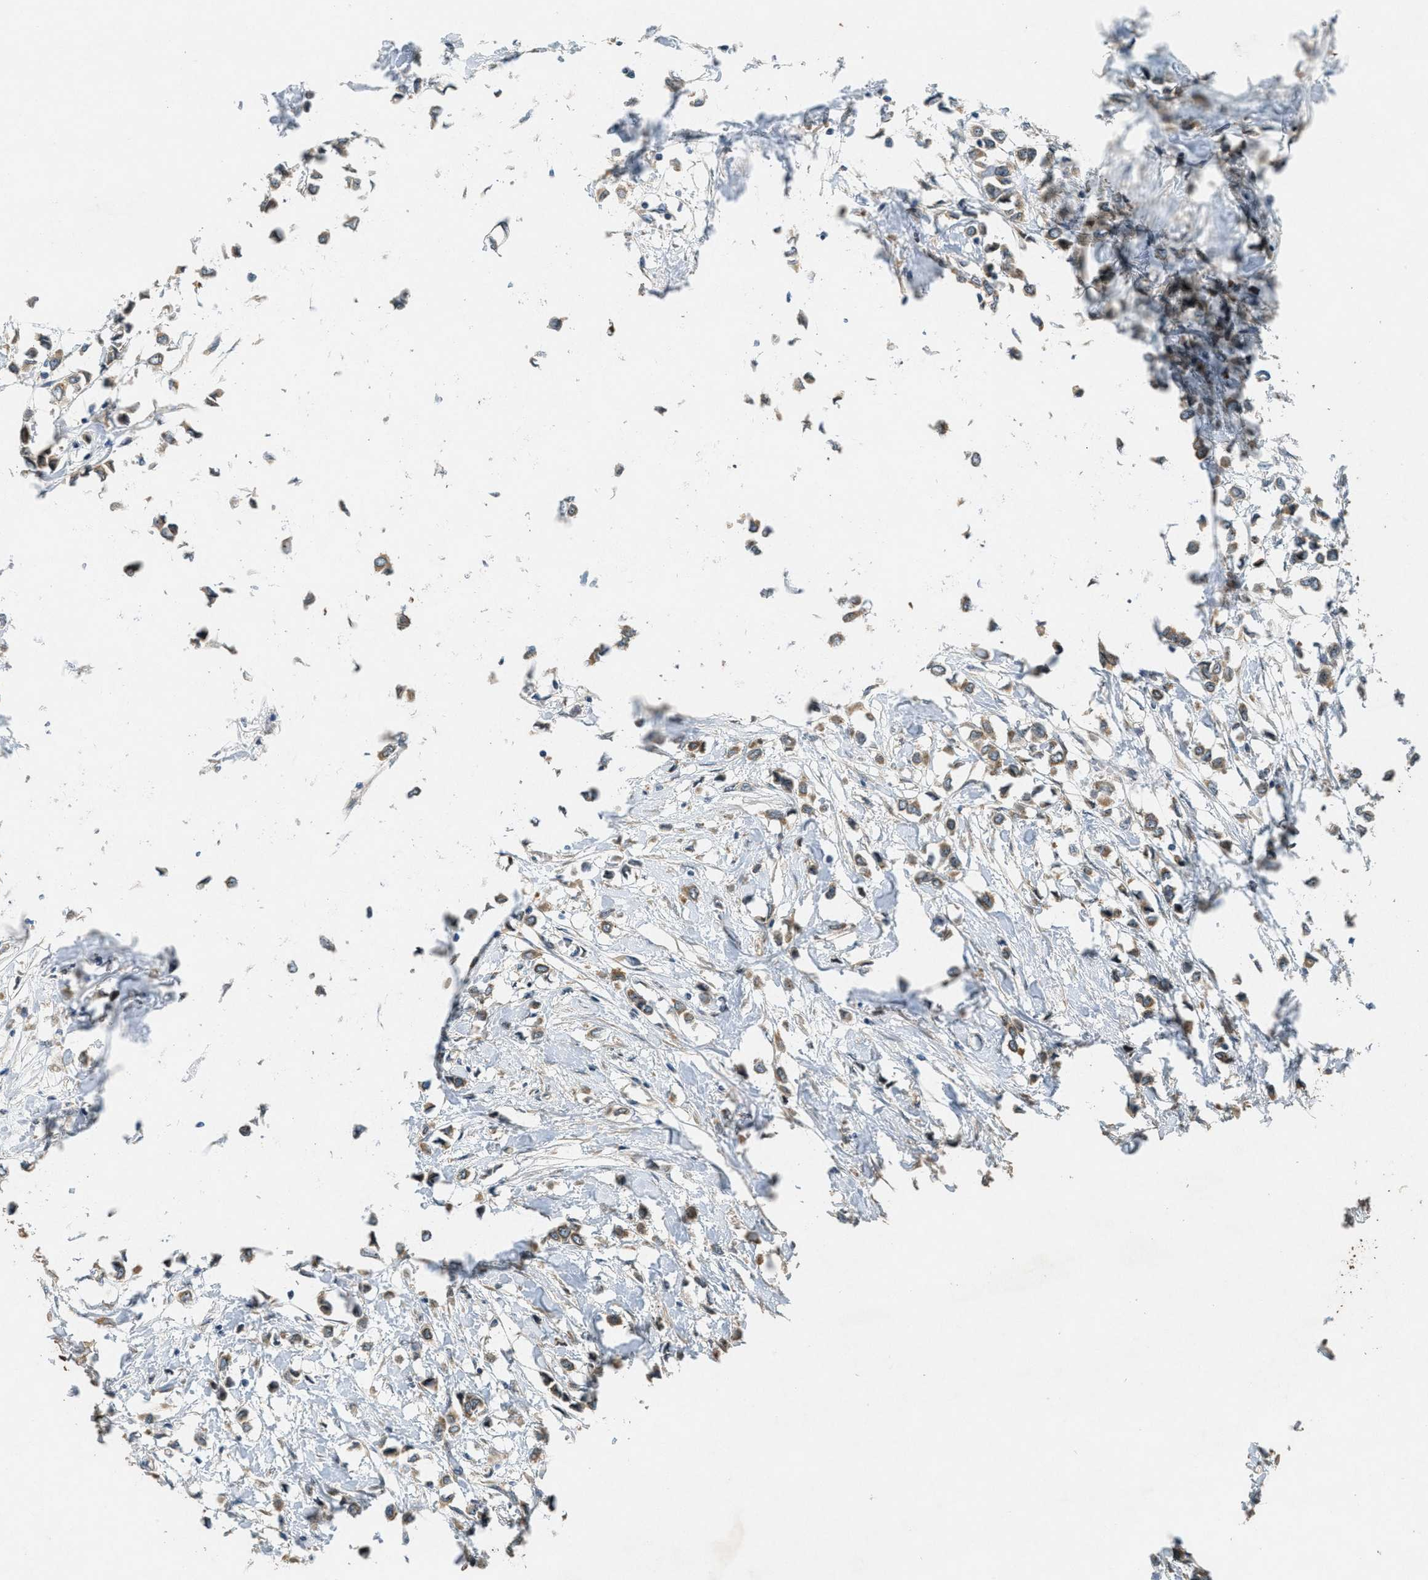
{"staining": {"intensity": "weak", "quantity": ">75%", "location": "cytoplasmic/membranous"}, "tissue": "breast cancer", "cell_type": "Tumor cells", "image_type": "cancer", "snomed": [{"axis": "morphology", "description": "Lobular carcinoma"}, {"axis": "topography", "description": "Breast"}], "caption": "IHC histopathology image of neoplastic tissue: human breast cancer (lobular carcinoma) stained using immunohistochemistry (IHC) reveals low levels of weak protein expression localized specifically in the cytoplasmic/membranous of tumor cells, appearing as a cytoplasmic/membranous brown color.", "gene": "SIGMAR1", "patient": {"sex": "female", "age": 51}}